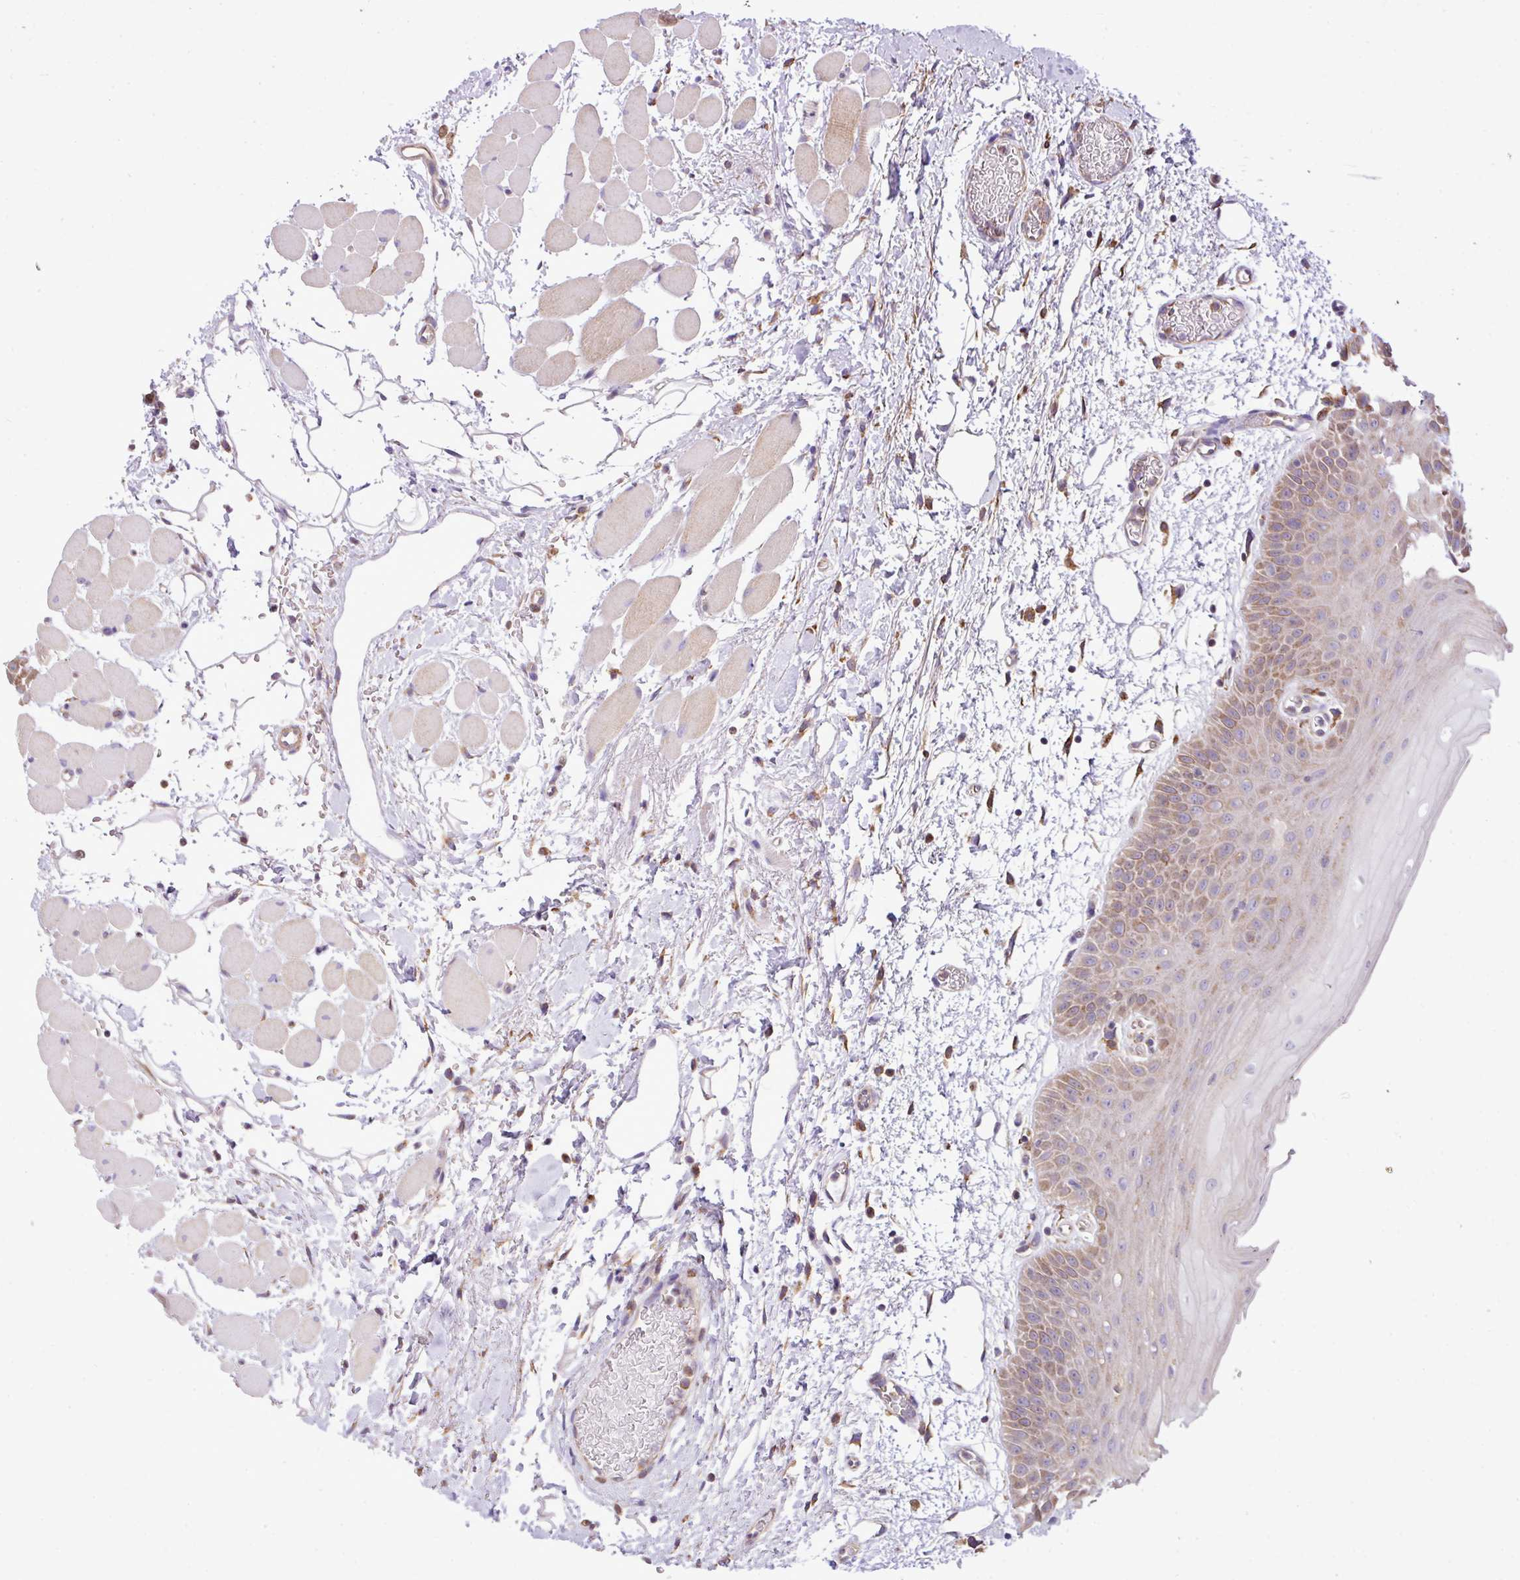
{"staining": {"intensity": "weak", "quantity": "25%-75%", "location": "cytoplasmic/membranous"}, "tissue": "oral mucosa", "cell_type": "Squamous epithelial cells", "image_type": "normal", "snomed": [{"axis": "morphology", "description": "Normal tissue, NOS"}, {"axis": "topography", "description": "Oral tissue"}, {"axis": "topography", "description": "Tounge, NOS"}], "caption": "Weak cytoplasmic/membranous positivity for a protein is appreciated in approximately 25%-75% of squamous epithelial cells of benign oral mucosa using IHC.", "gene": "ZSCAN5A", "patient": {"sex": "female", "age": 59}}